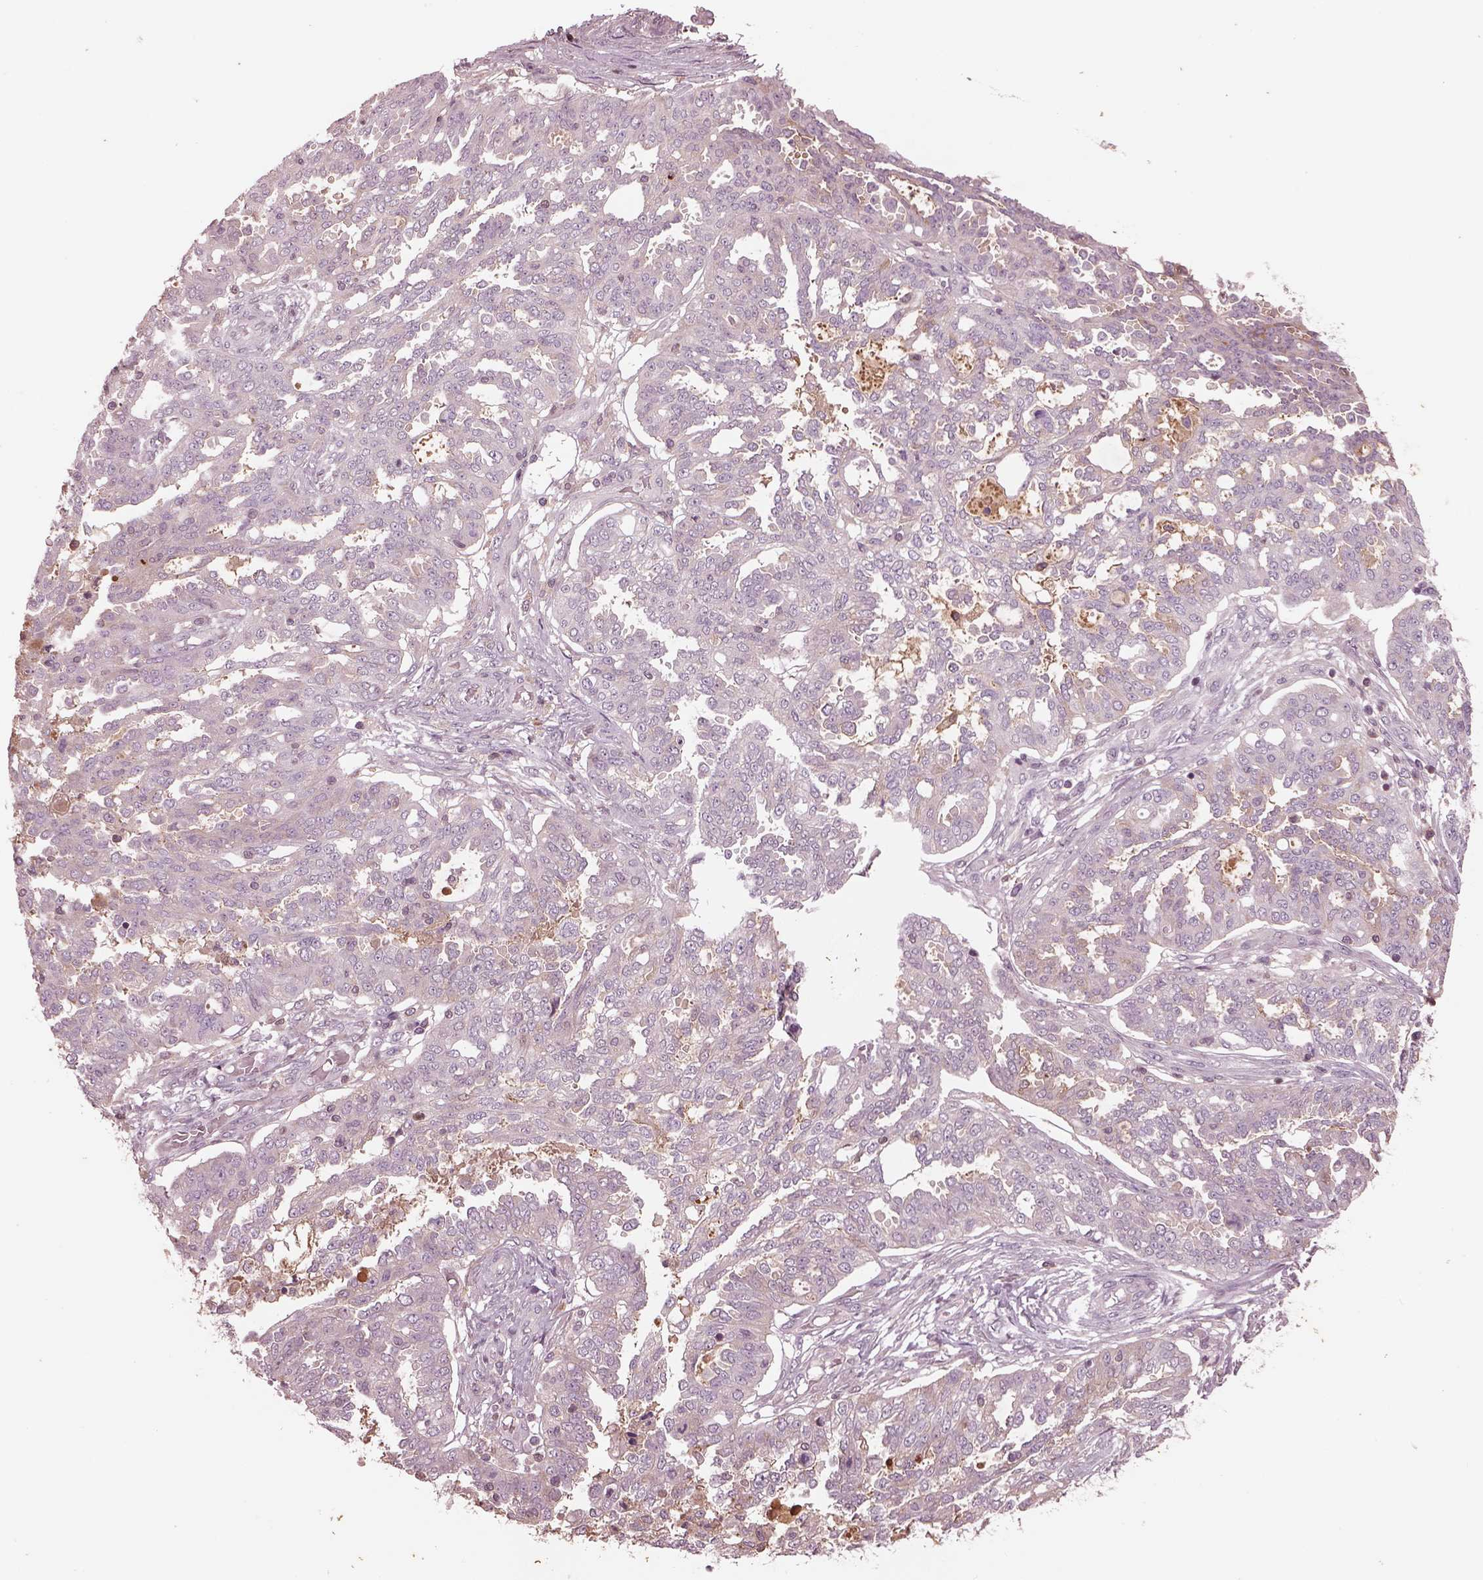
{"staining": {"intensity": "negative", "quantity": "none", "location": "none"}, "tissue": "ovarian cancer", "cell_type": "Tumor cells", "image_type": "cancer", "snomed": [{"axis": "morphology", "description": "Cystadenocarcinoma, serous, NOS"}, {"axis": "topography", "description": "Ovary"}], "caption": "Immunohistochemical staining of human serous cystadenocarcinoma (ovarian) displays no significant expression in tumor cells. The staining was performed using DAB (3,3'-diaminobenzidine) to visualize the protein expression in brown, while the nuclei were stained in blue with hematoxylin (Magnification: 20x).", "gene": "PTX4", "patient": {"sex": "female", "age": 67}}